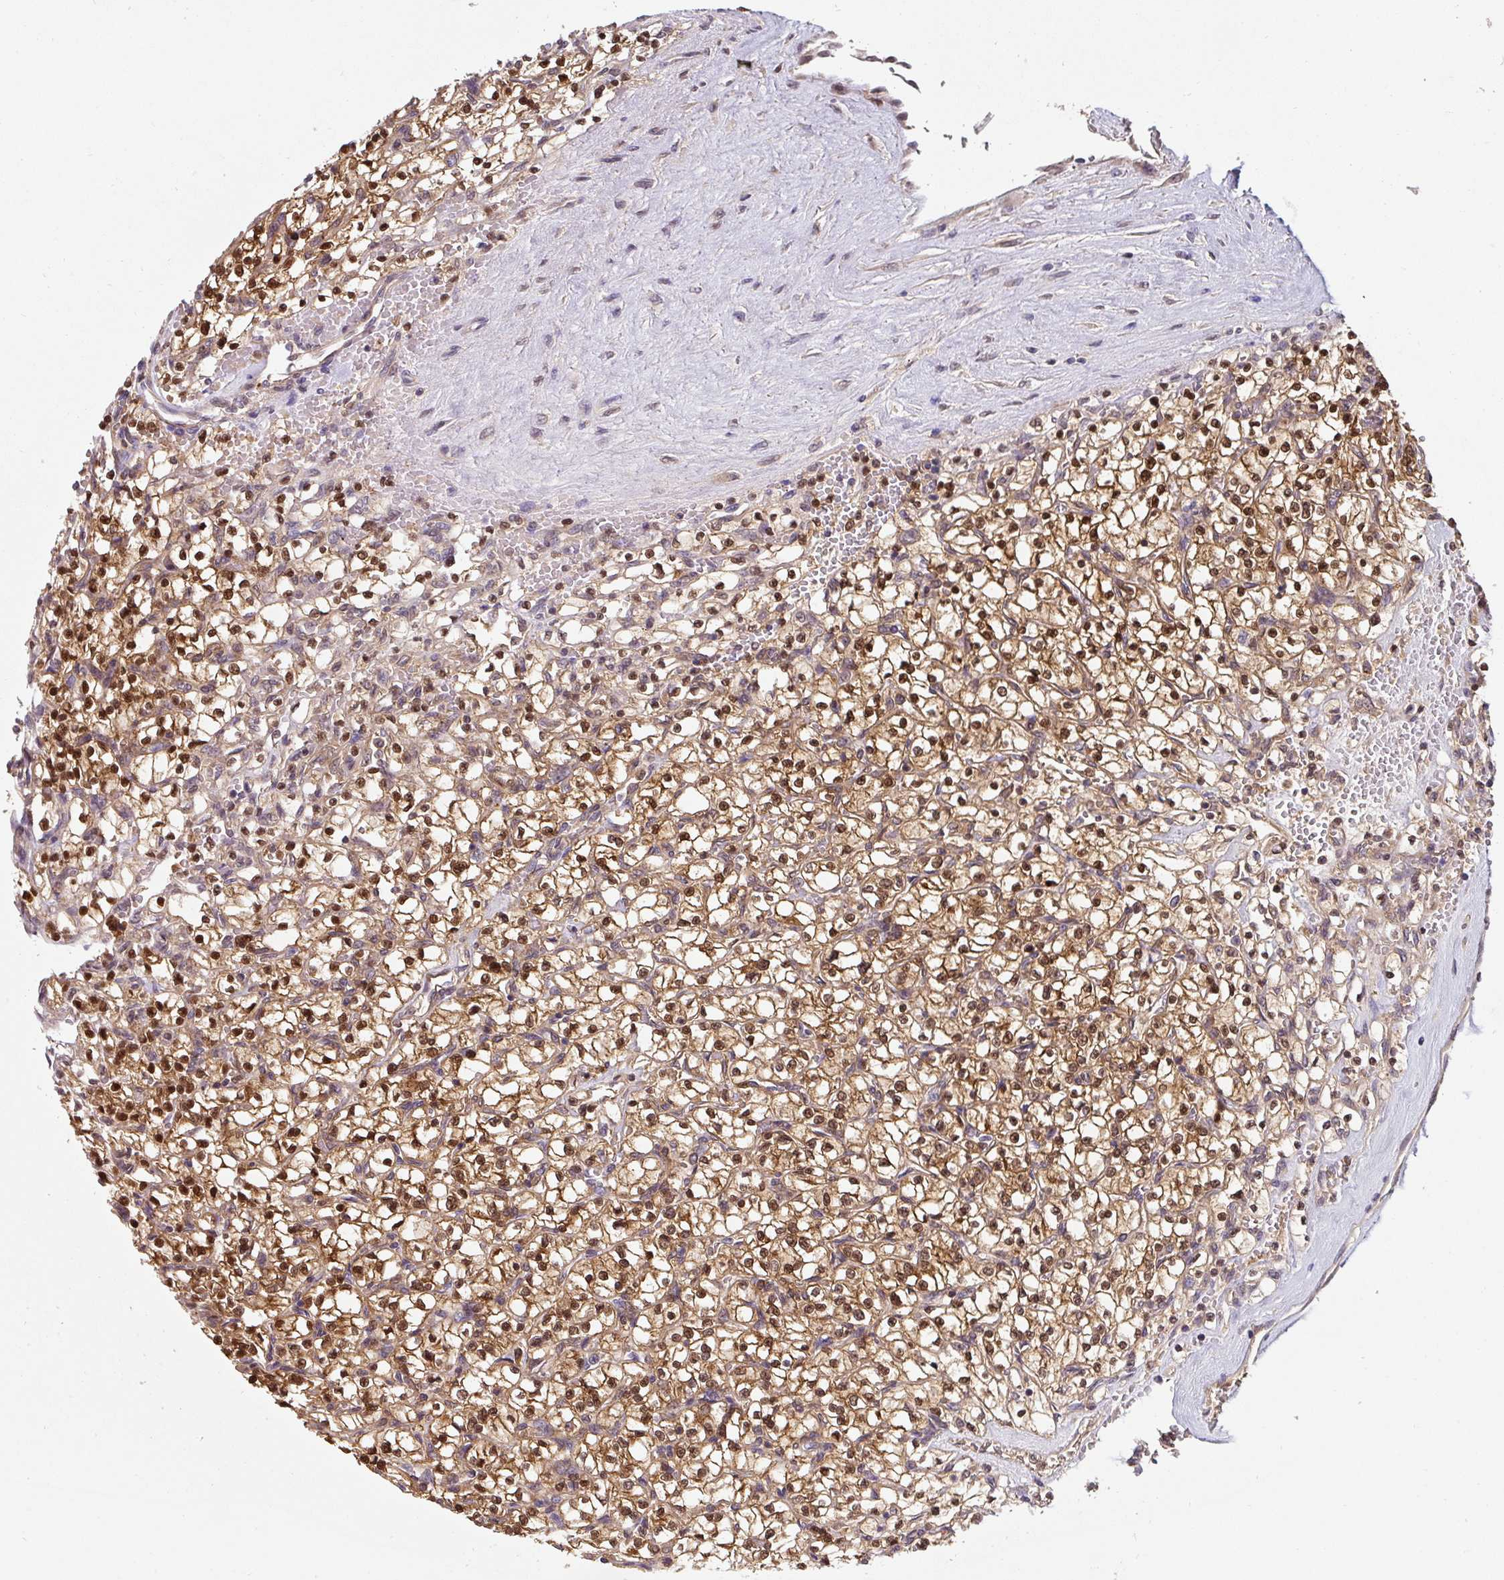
{"staining": {"intensity": "moderate", "quantity": ">75%", "location": "cytoplasmic/membranous,nuclear"}, "tissue": "renal cancer", "cell_type": "Tumor cells", "image_type": "cancer", "snomed": [{"axis": "morphology", "description": "Adenocarcinoma, NOS"}, {"axis": "topography", "description": "Kidney"}], "caption": "This photomicrograph shows immunohistochemistry staining of renal adenocarcinoma, with medium moderate cytoplasmic/membranous and nuclear expression in approximately >75% of tumor cells.", "gene": "ST13", "patient": {"sex": "female", "age": 64}}